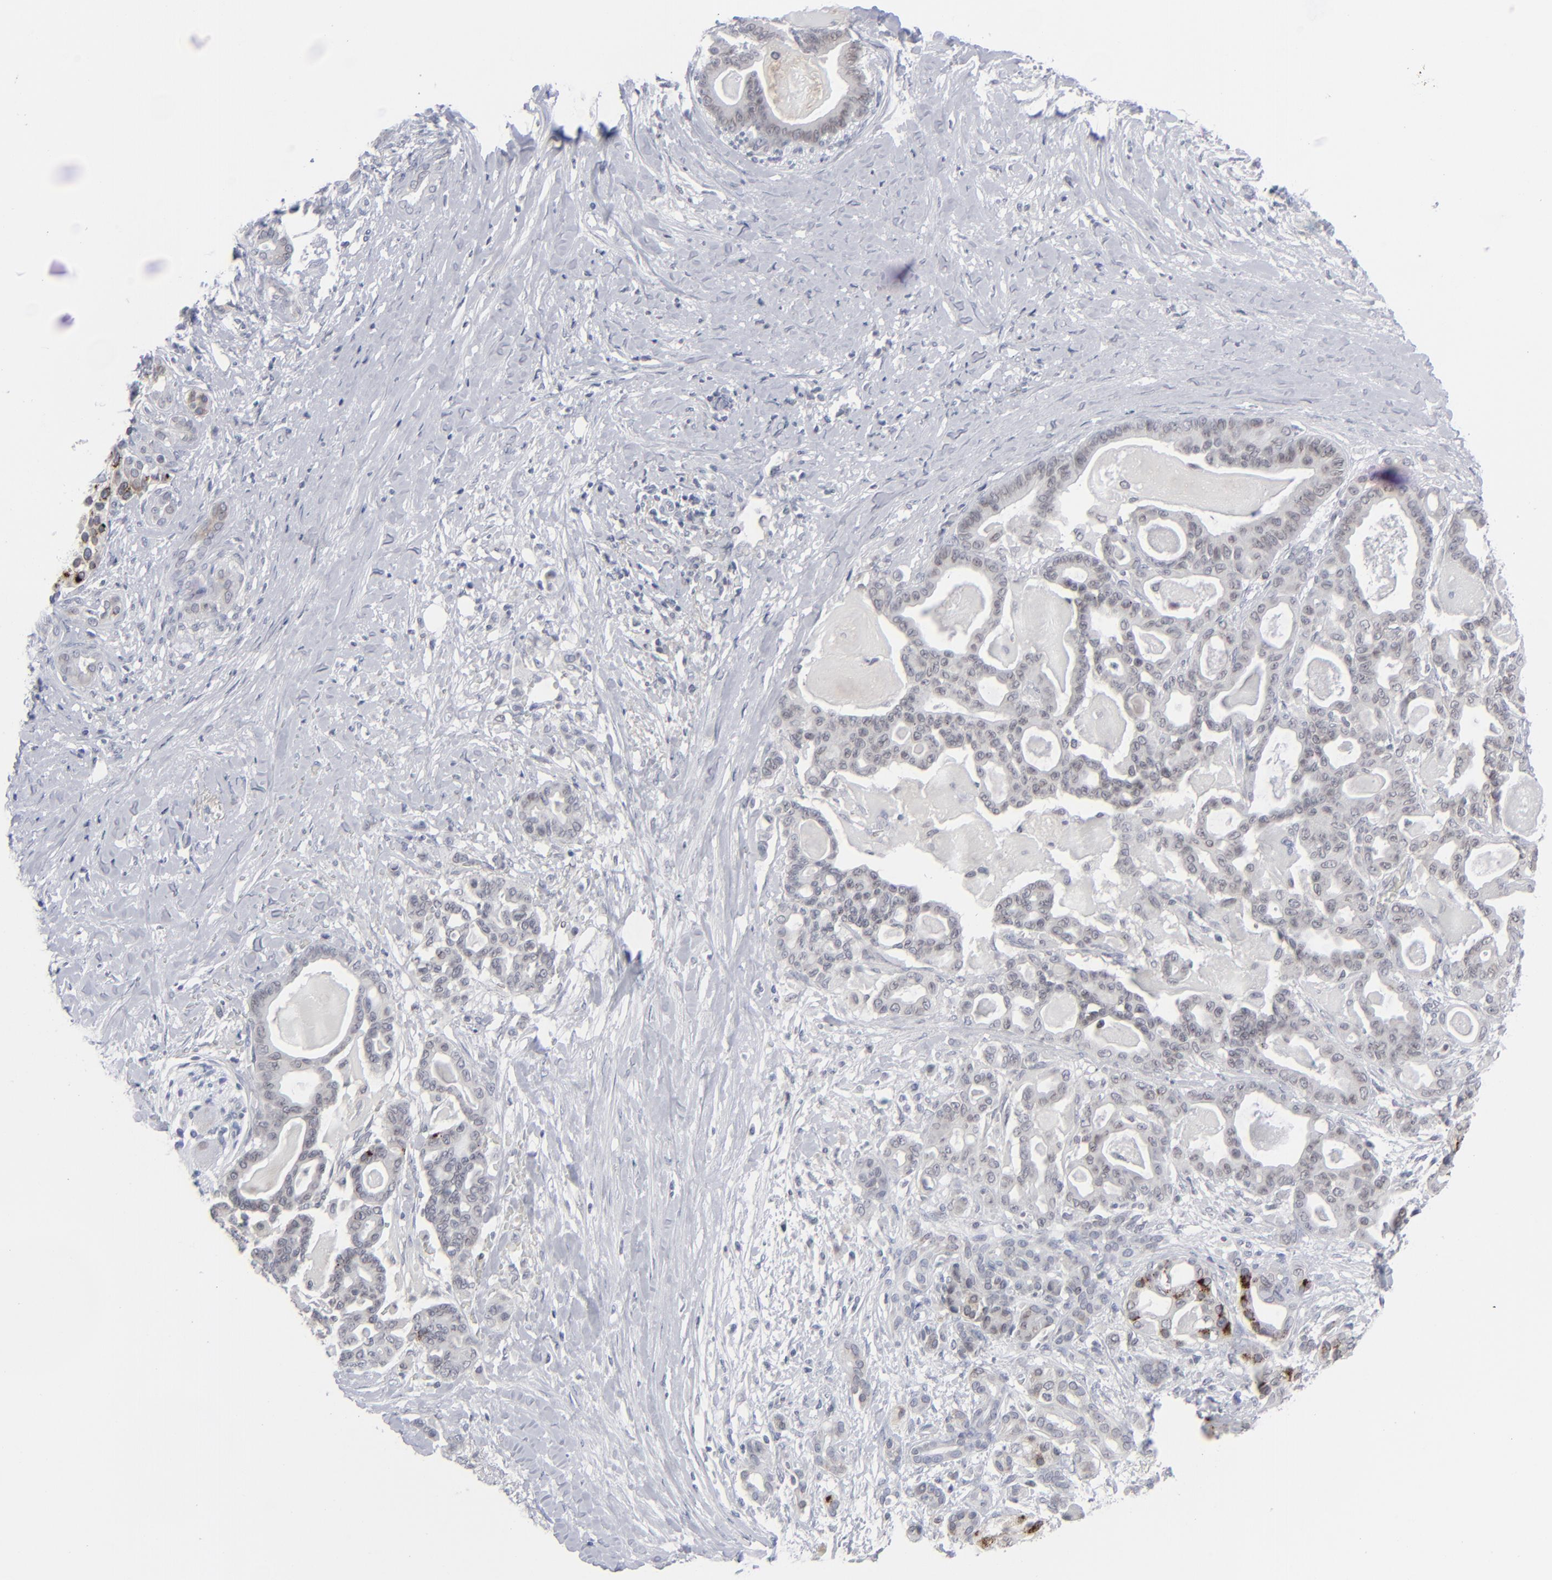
{"staining": {"intensity": "negative", "quantity": "none", "location": "none"}, "tissue": "pancreatic cancer", "cell_type": "Tumor cells", "image_type": "cancer", "snomed": [{"axis": "morphology", "description": "Adenocarcinoma, NOS"}, {"axis": "topography", "description": "Pancreas"}], "caption": "Immunohistochemistry (IHC) photomicrograph of human adenocarcinoma (pancreatic) stained for a protein (brown), which reveals no positivity in tumor cells.", "gene": "NUP88", "patient": {"sex": "male", "age": 63}}